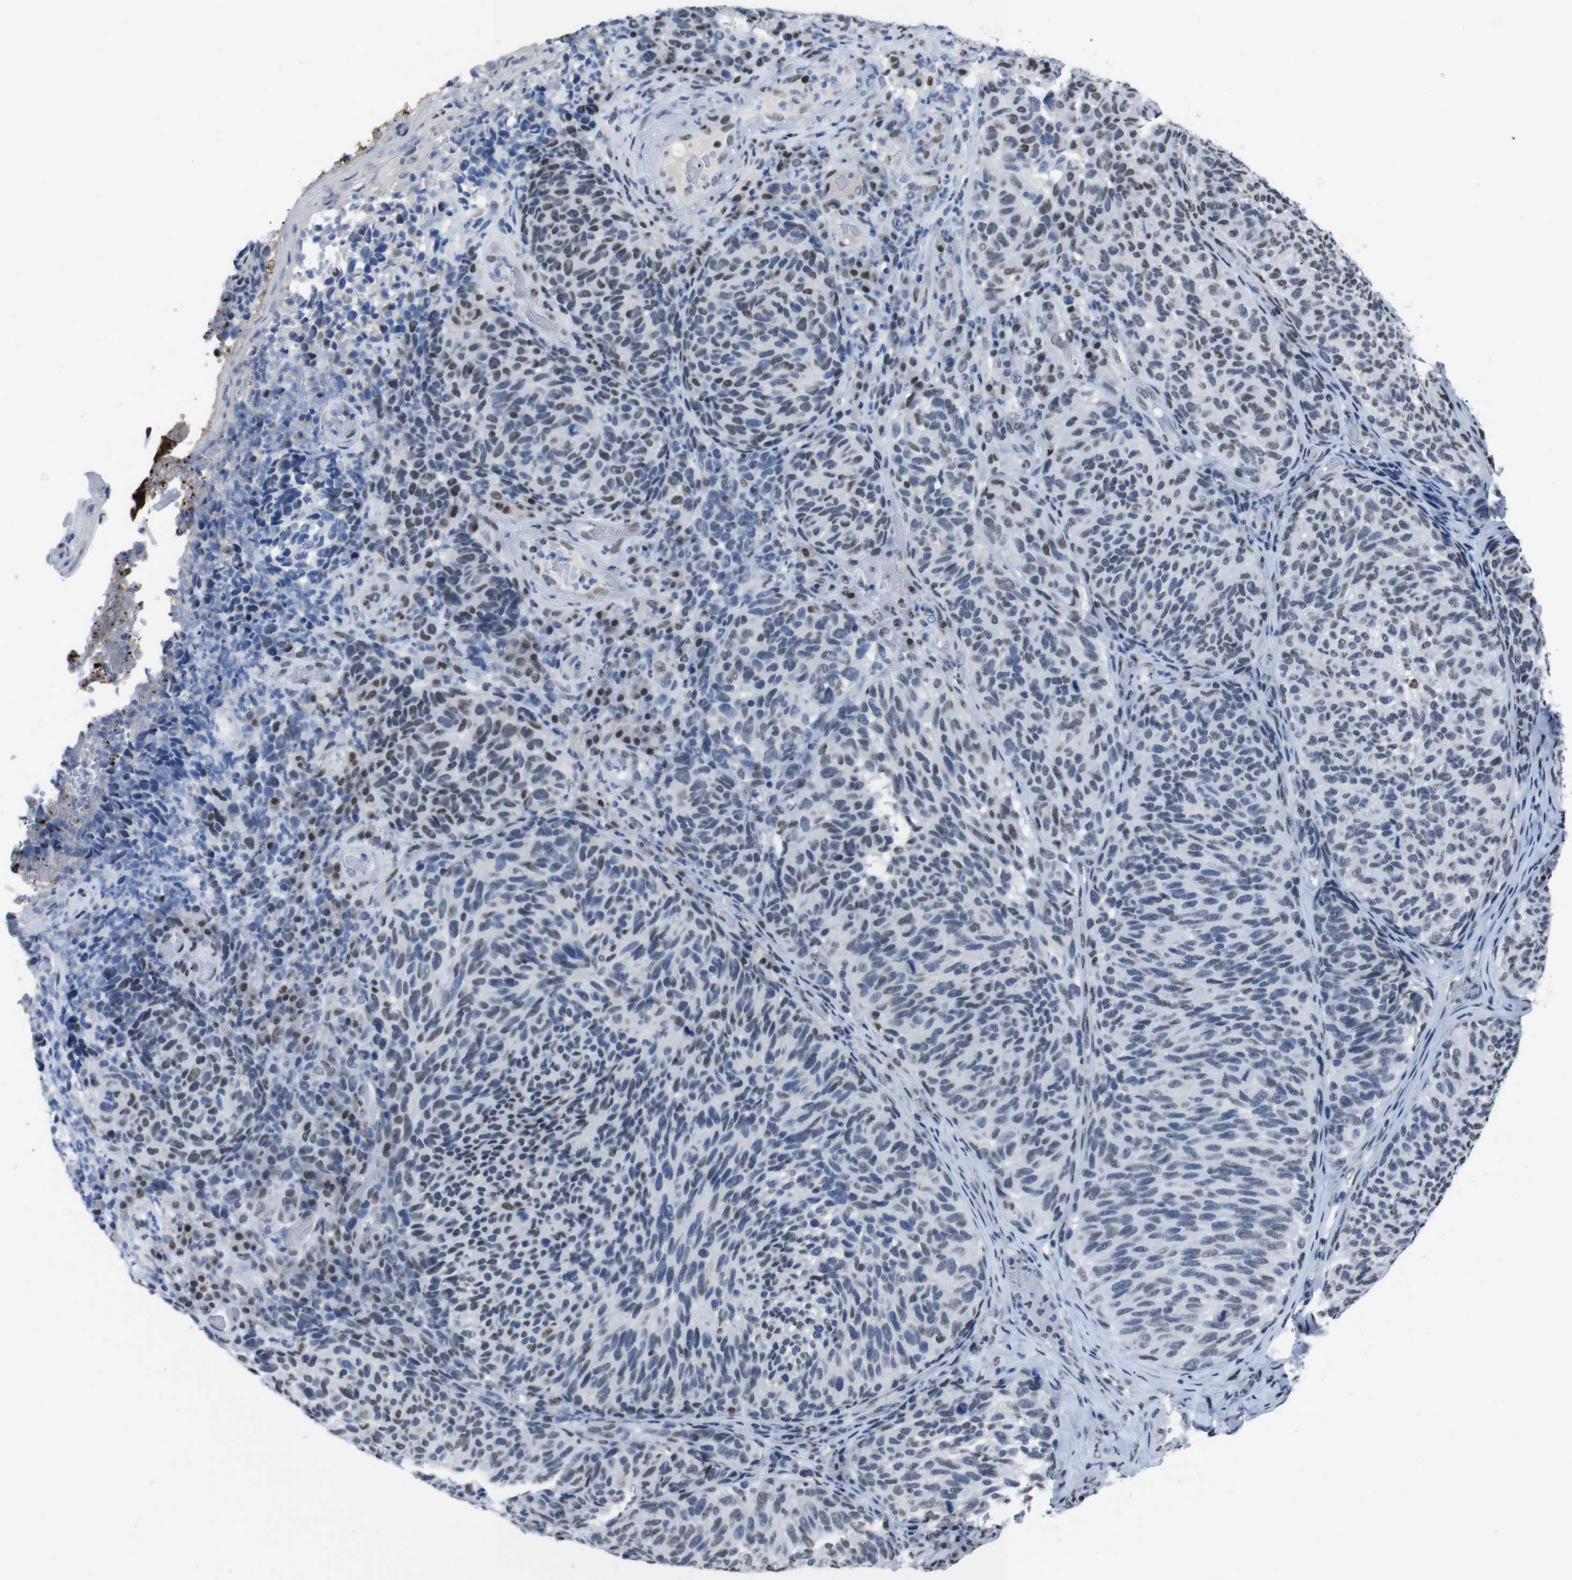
{"staining": {"intensity": "weak", "quantity": "25%-75%", "location": "nuclear"}, "tissue": "melanoma", "cell_type": "Tumor cells", "image_type": "cancer", "snomed": [{"axis": "morphology", "description": "Malignant melanoma, NOS"}, {"axis": "topography", "description": "Skin"}], "caption": "A low amount of weak nuclear expression is present in approximately 25%-75% of tumor cells in melanoma tissue.", "gene": "PIP4P2", "patient": {"sex": "female", "age": 73}}